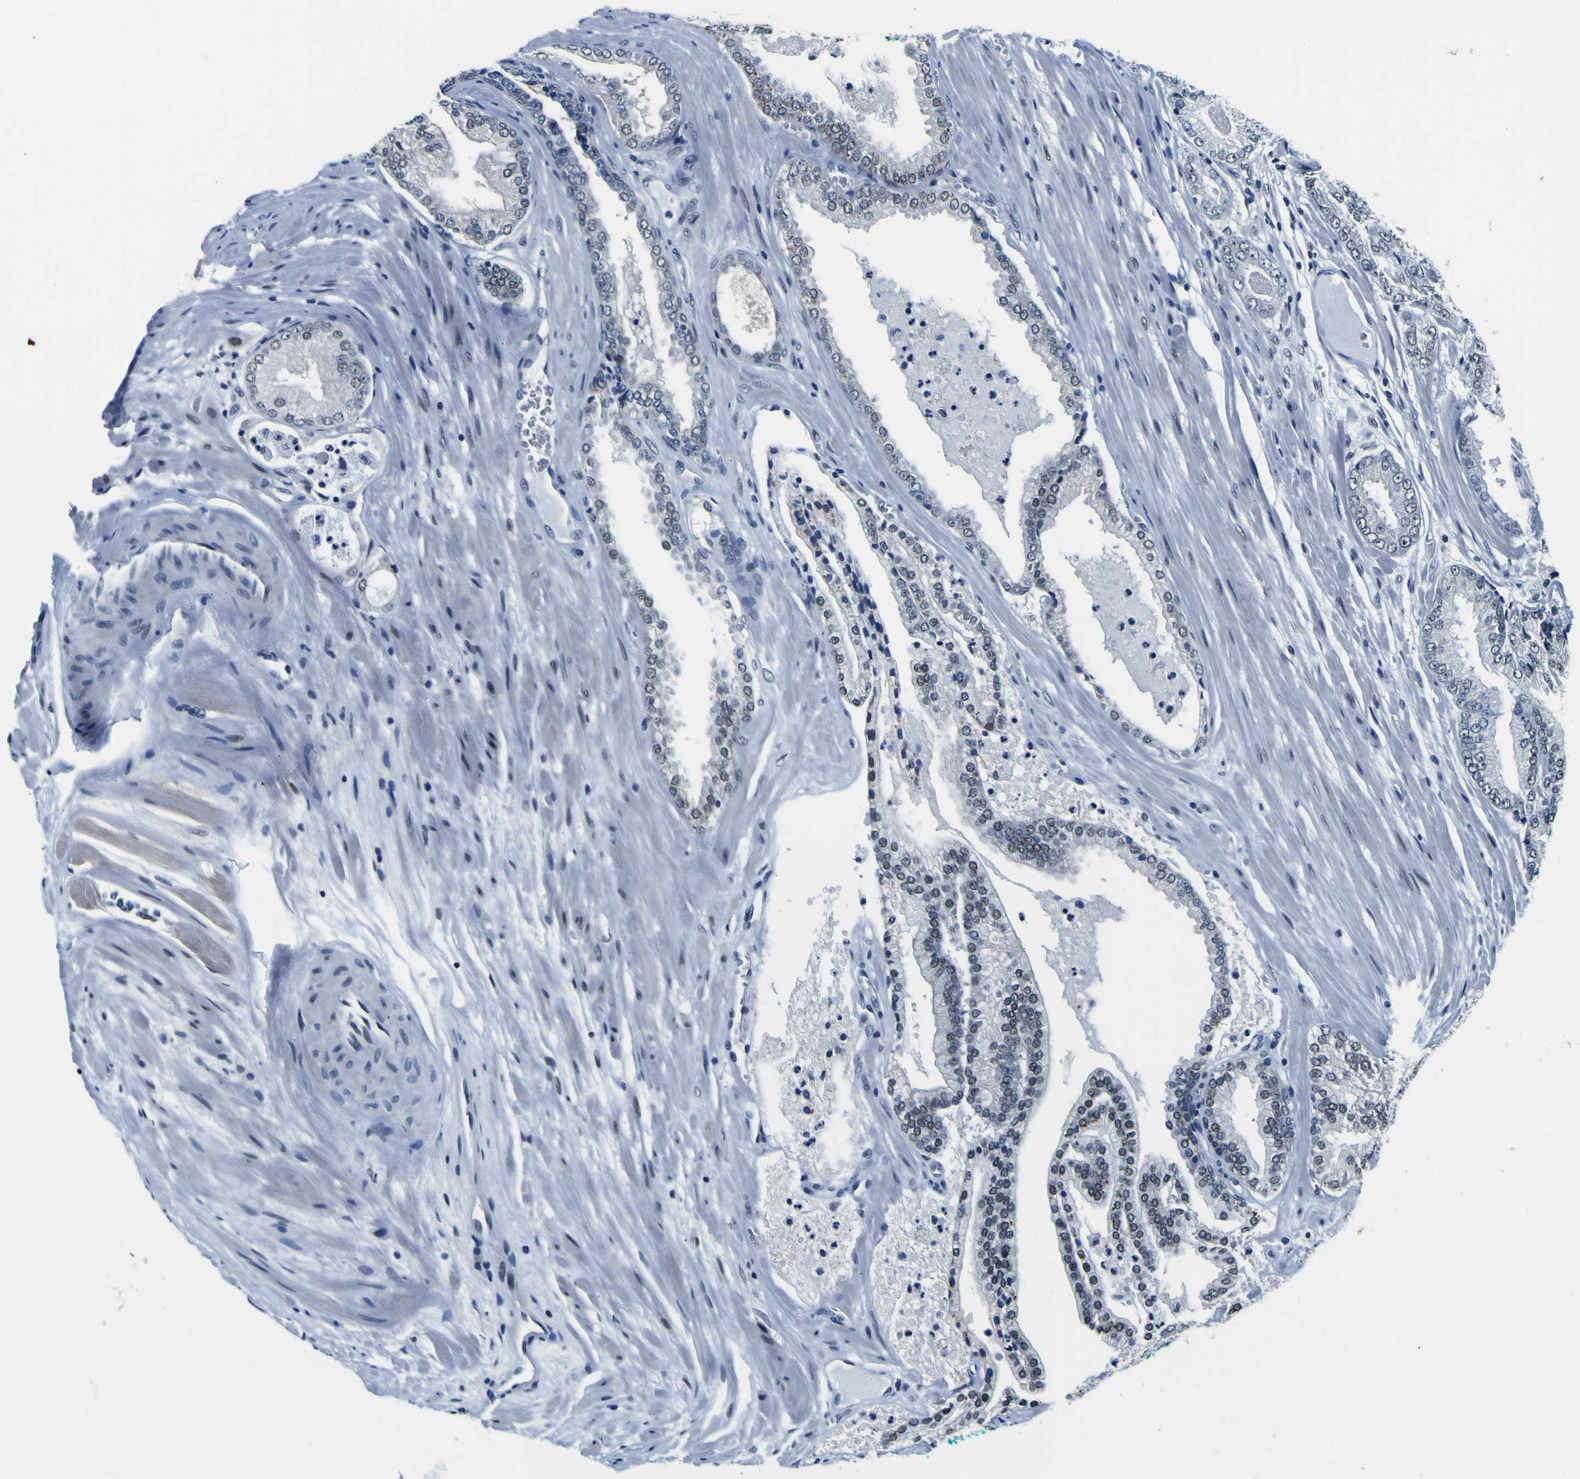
{"staining": {"intensity": "weak", "quantity": "<25%", "location": "nuclear"}, "tissue": "prostate cancer", "cell_type": "Tumor cells", "image_type": "cancer", "snomed": [{"axis": "morphology", "description": "Adenocarcinoma, High grade"}, {"axis": "topography", "description": "Prostate"}], "caption": "Immunohistochemical staining of human adenocarcinoma (high-grade) (prostate) shows no significant staining in tumor cells.", "gene": "CUL4B", "patient": {"sex": "male", "age": 59}}